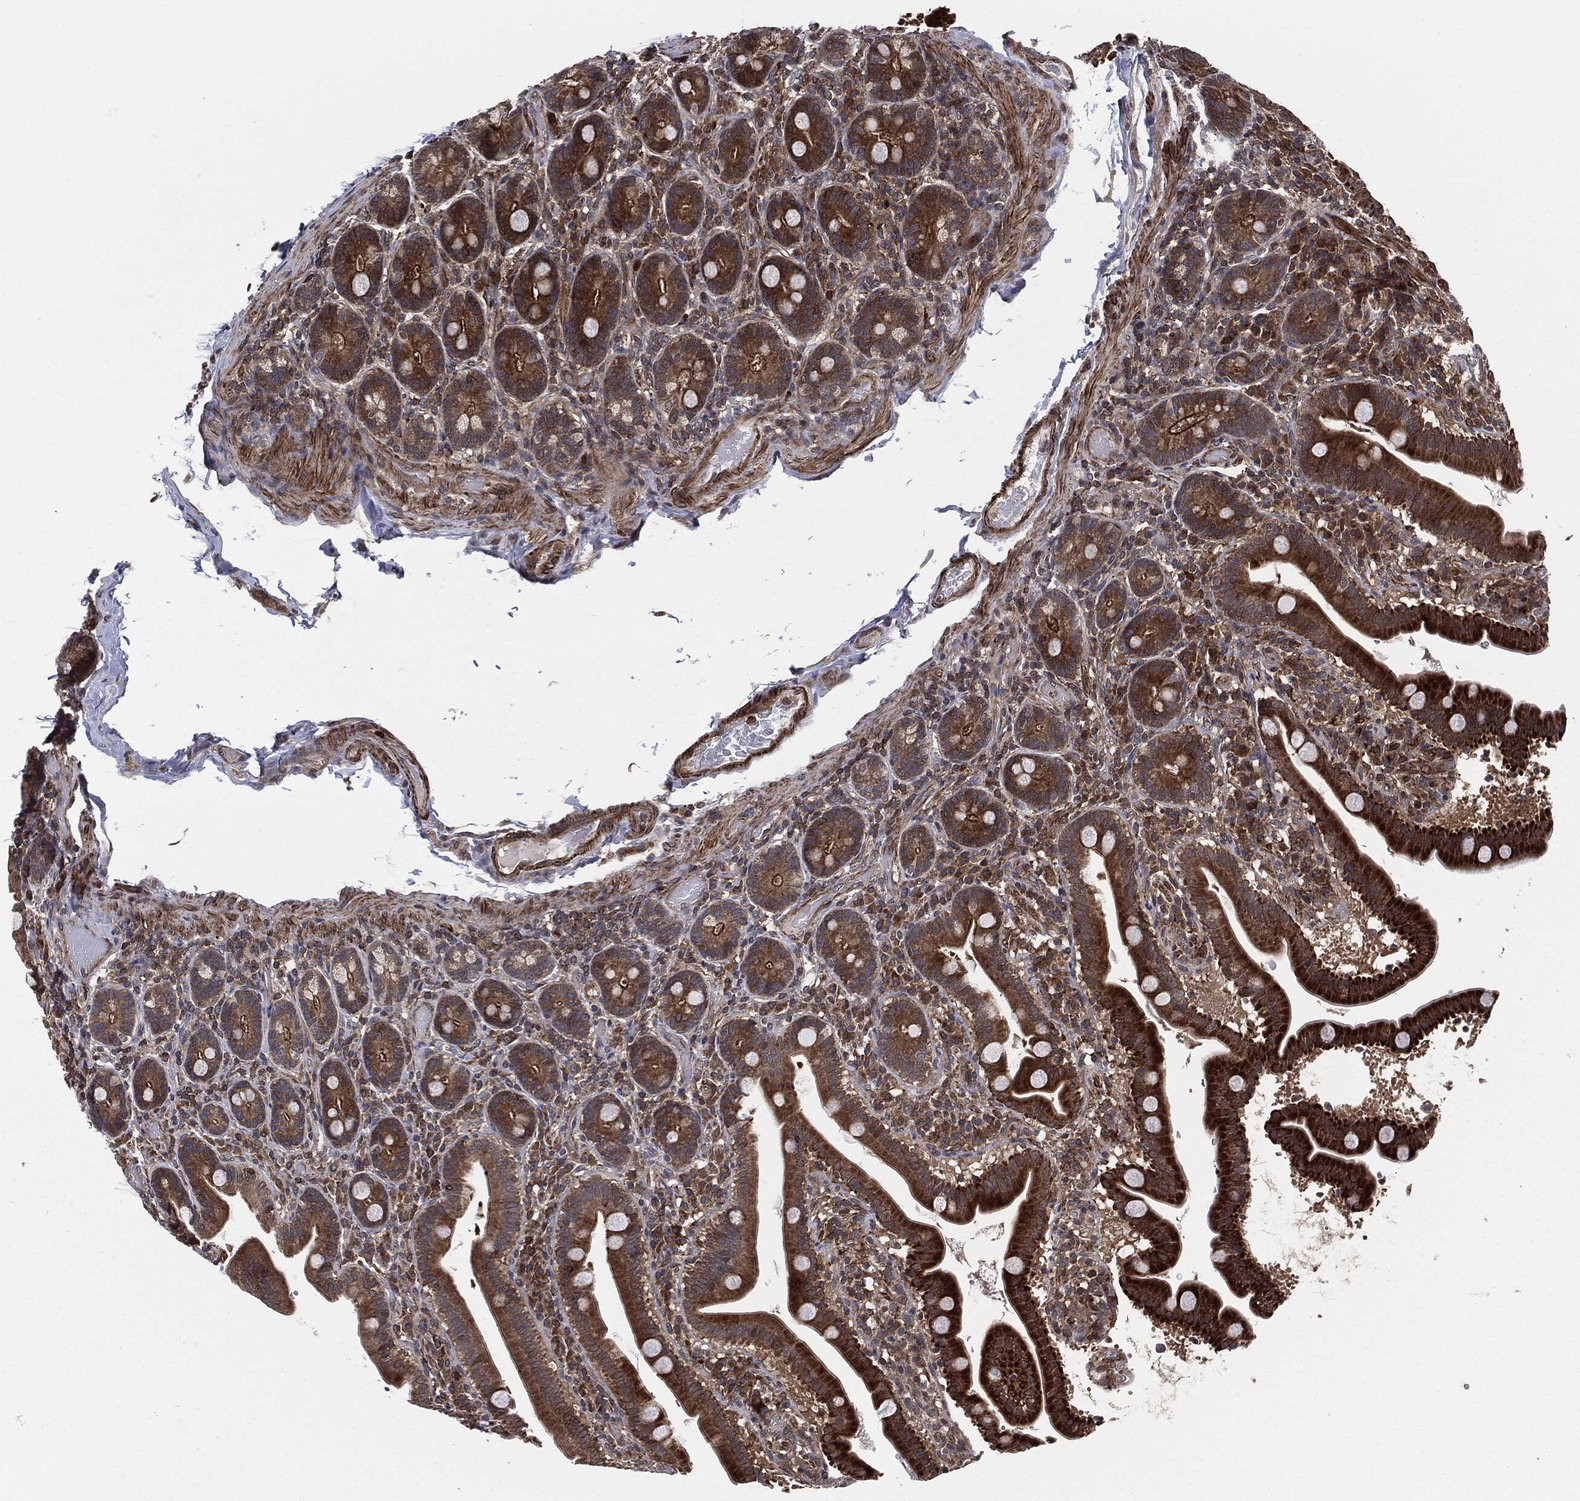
{"staining": {"intensity": "strong", "quantity": "25%-75%", "location": "cytoplasmic/membranous"}, "tissue": "small intestine", "cell_type": "Glandular cells", "image_type": "normal", "snomed": [{"axis": "morphology", "description": "Normal tissue, NOS"}, {"axis": "topography", "description": "Small intestine"}], "caption": "Immunohistochemical staining of normal human small intestine displays high levels of strong cytoplasmic/membranous expression in approximately 25%-75% of glandular cells.", "gene": "UBR1", "patient": {"sex": "male", "age": 66}}